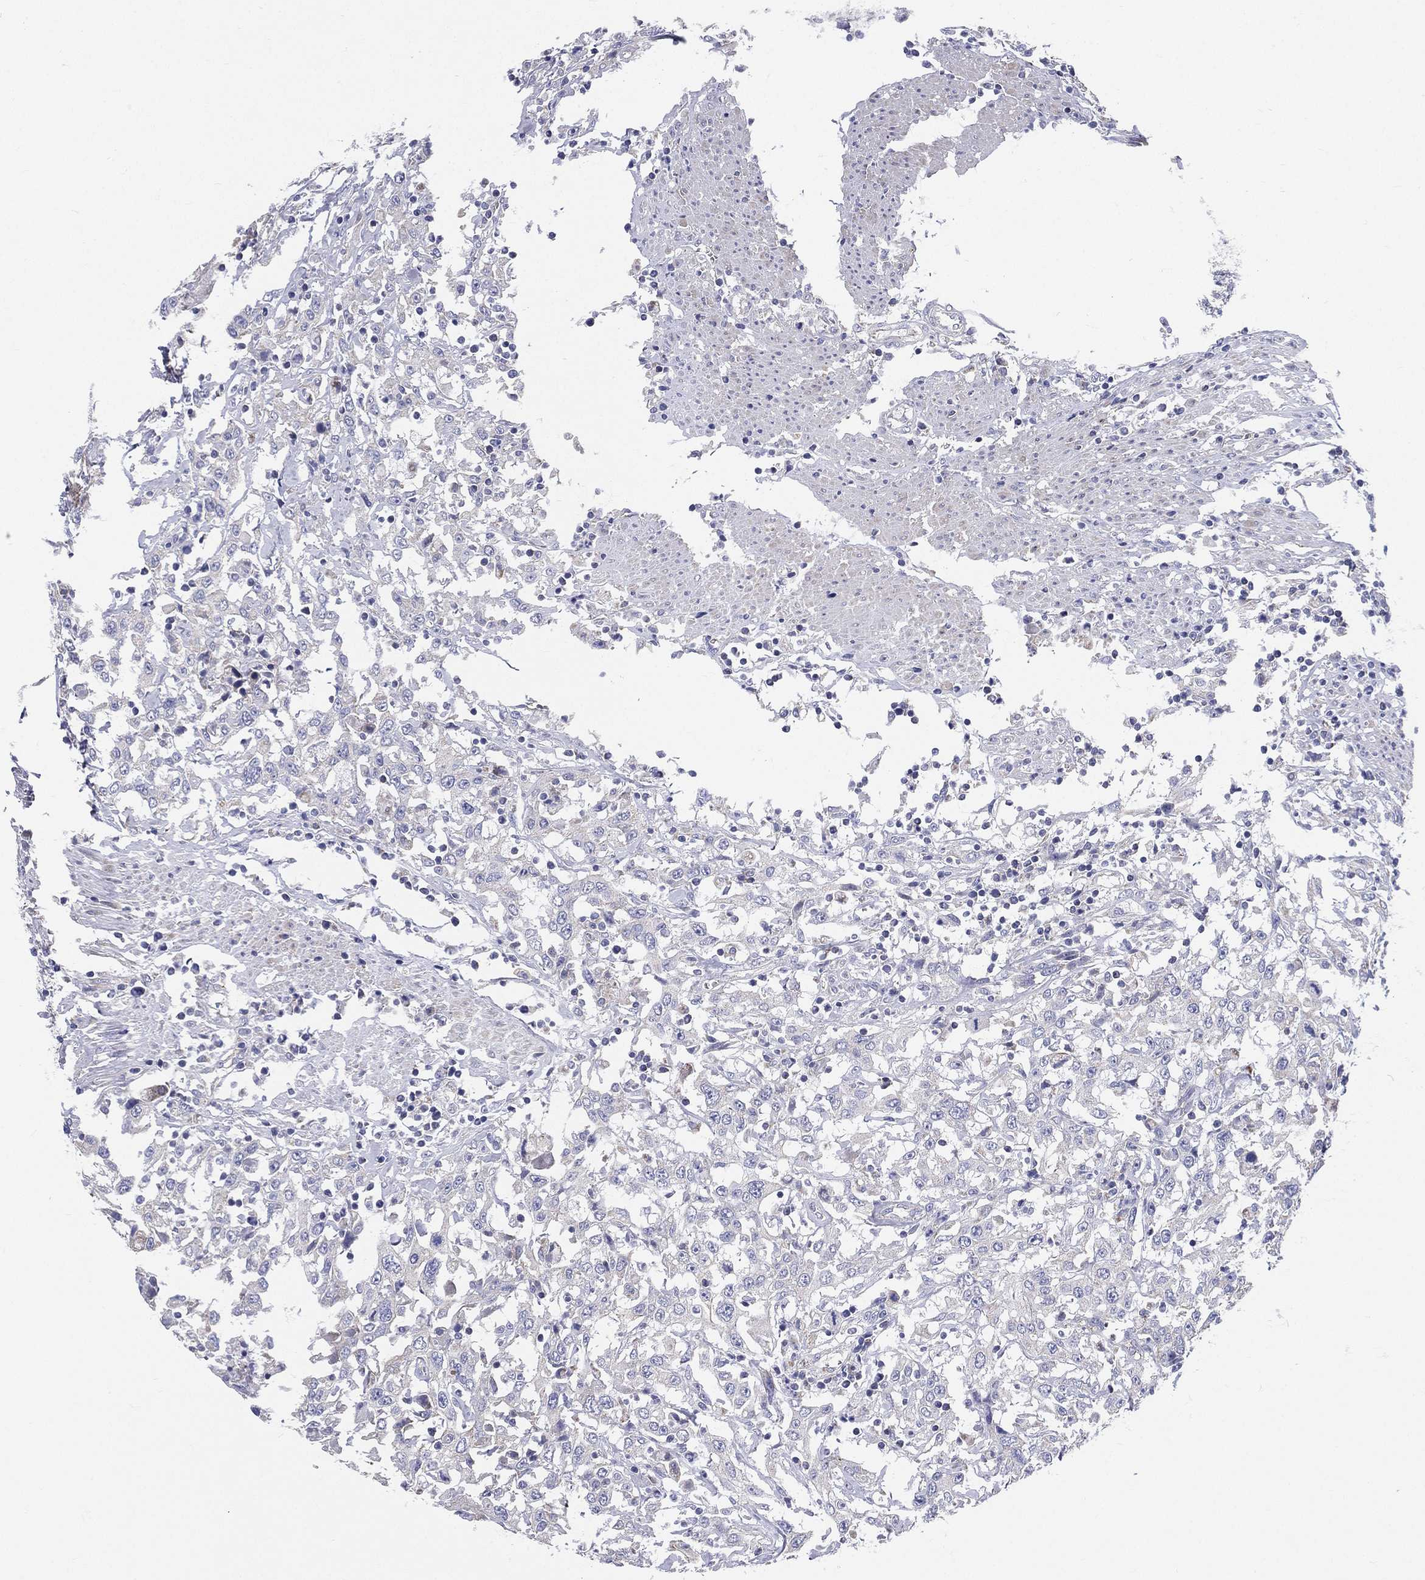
{"staining": {"intensity": "negative", "quantity": "none", "location": "none"}, "tissue": "urothelial cancer", "cell_type": "Tumor cells", "image_type": "cancer", "snomed": [{"axis": "morphology", "description": "Urothelial carcinoma, High grade"}, {"axis": "topography", "description": "Urinary bladder"}], "caption": "Urothelial carcinoma (high-grade) stained for a protein using IHC shows no staining tumor cells.", "gene": "PWWP3A", "patient": {"sex": "male", "age": 61}}